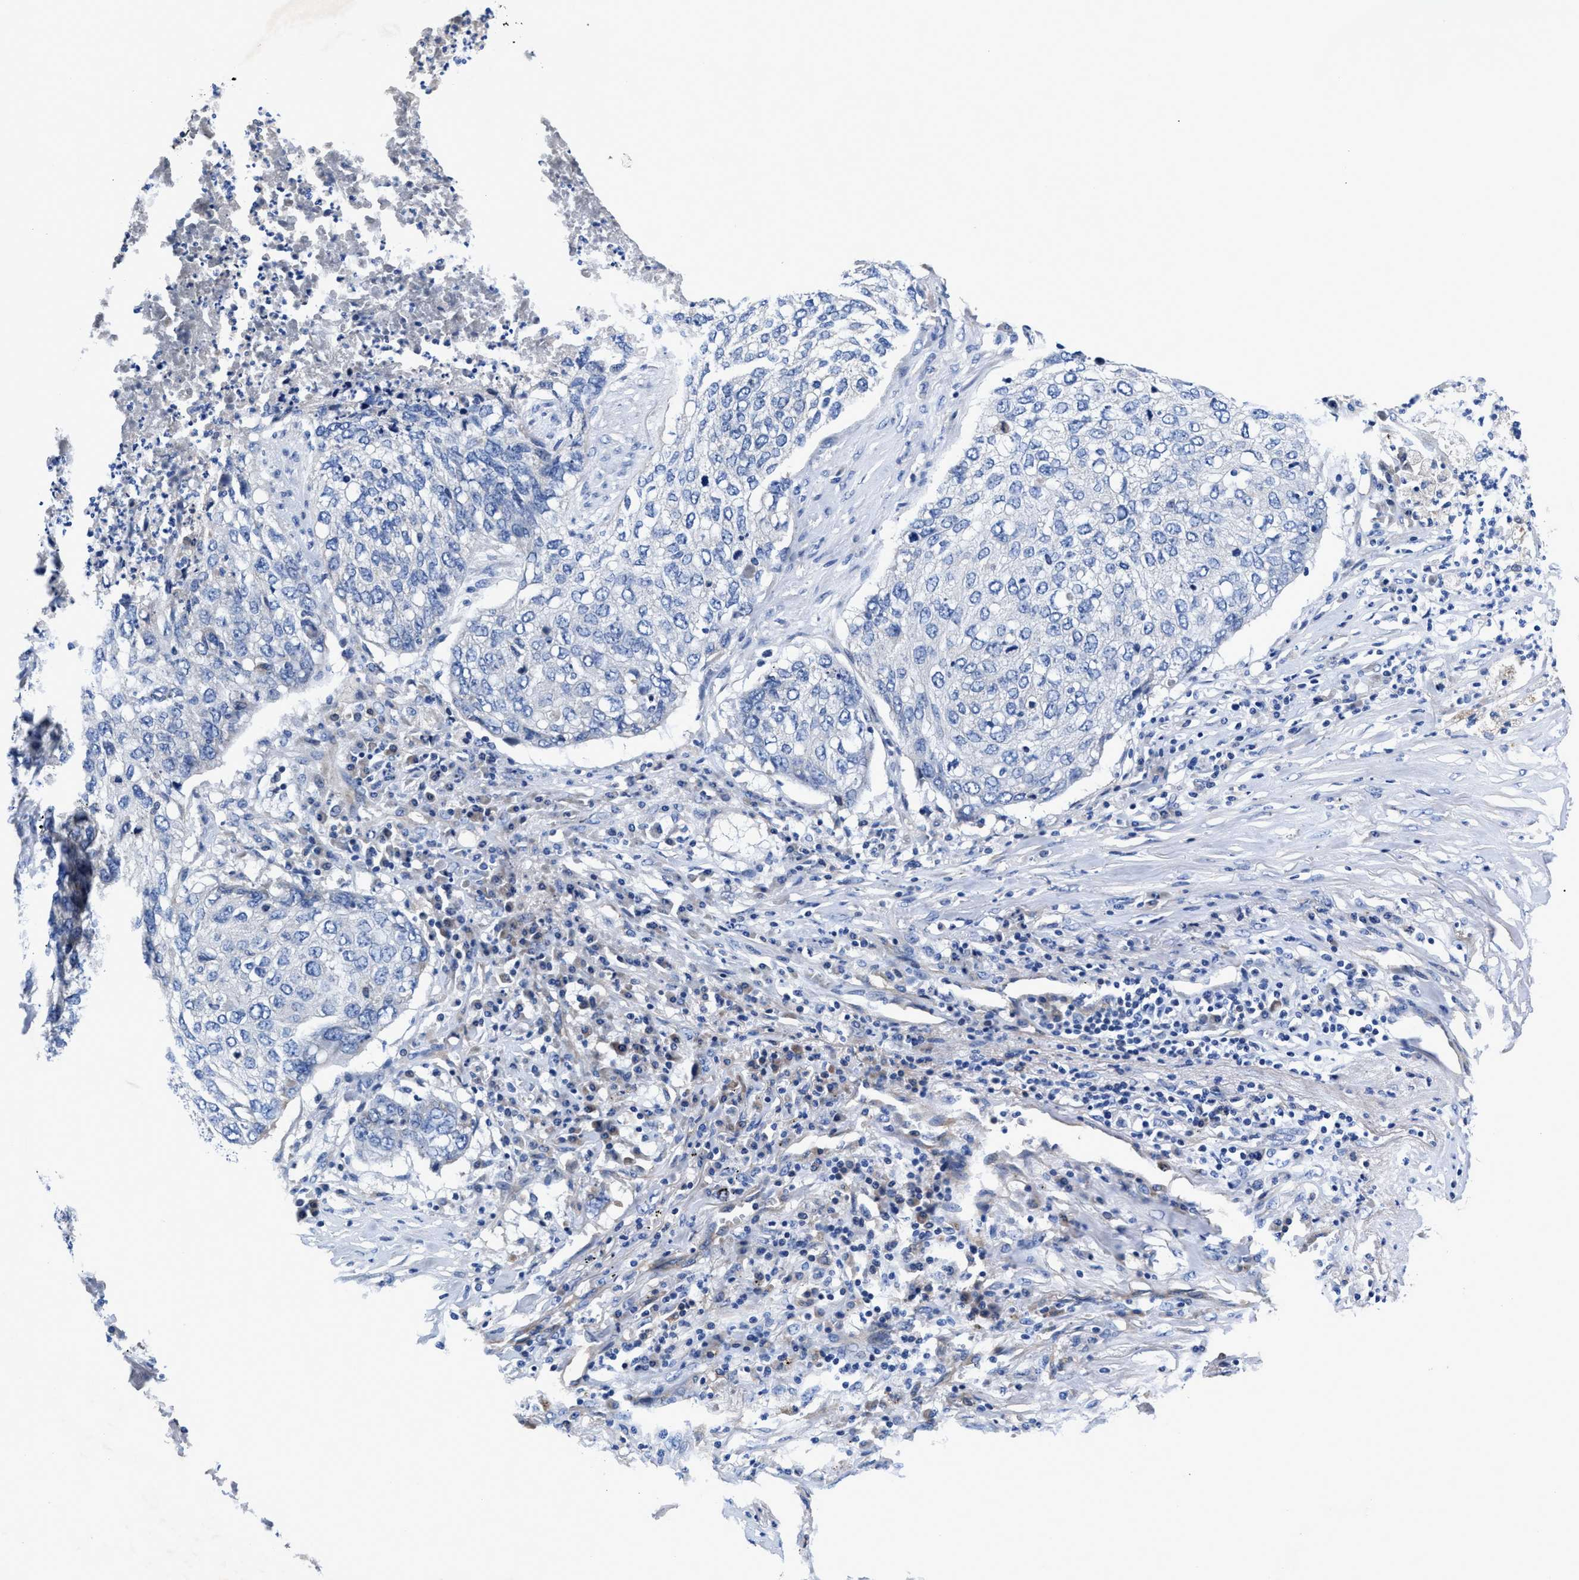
{"staining": {"intensity": "negative", "quantity": "none", "location": "none"}, "tissue": "lung cancer", "cell_type": "Tumor cells", "image_type": "cancer", "snomed": [{"axis": "morphology", "description": "Squamous cell carcinoma, NOS"}, {"axis": "topography", "description": "Lung"}], "caption": "Immunohistochemical staining of human lung squamous cell carcinoma exhibits no significant staining in tumor cells.", "gene": "DHRS13", "patient": {"sex": "female", "age": 63}}